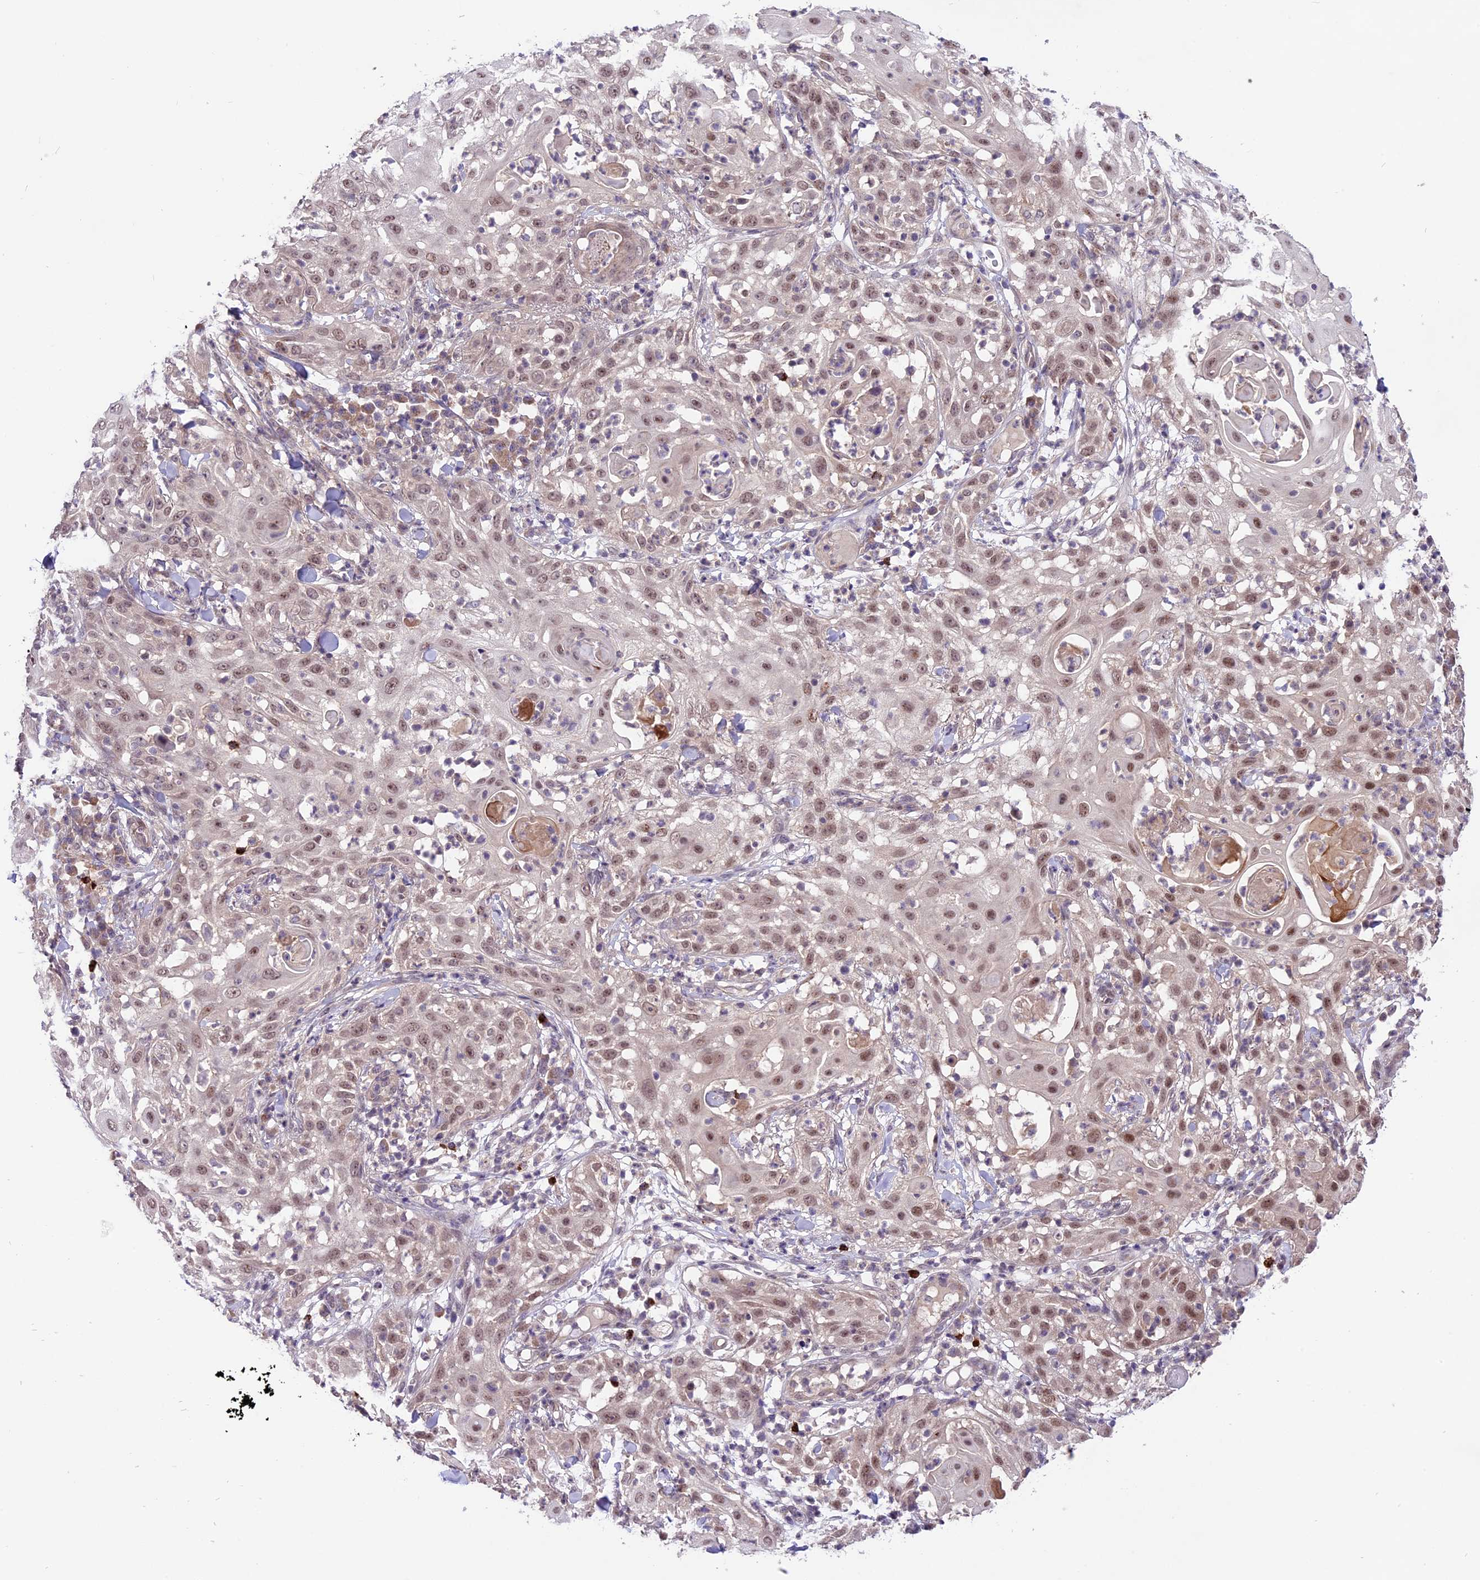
{"staining": {"intensity": "moderate", "quantity": ">75%", "location": "nuclear"}, "tissue": "skin cancer", "cell_type": "Tumor cells", "image_type": "cancer", "snomed": [{"axis": "morphology", "description": "Squamous cell carcinoma, NOS"}, {"axis": "topography", "description": "Skin"}], "caption": "A high-resolution micrograph shows immunohistochemistry (IHC) staining of skin squamous cell carcinoma, which exhibits moderate nuclear expression in approximately >75% of tumor cells.", "gene": "SPRED1", "patient": {"sex": "female", "age": 44}}